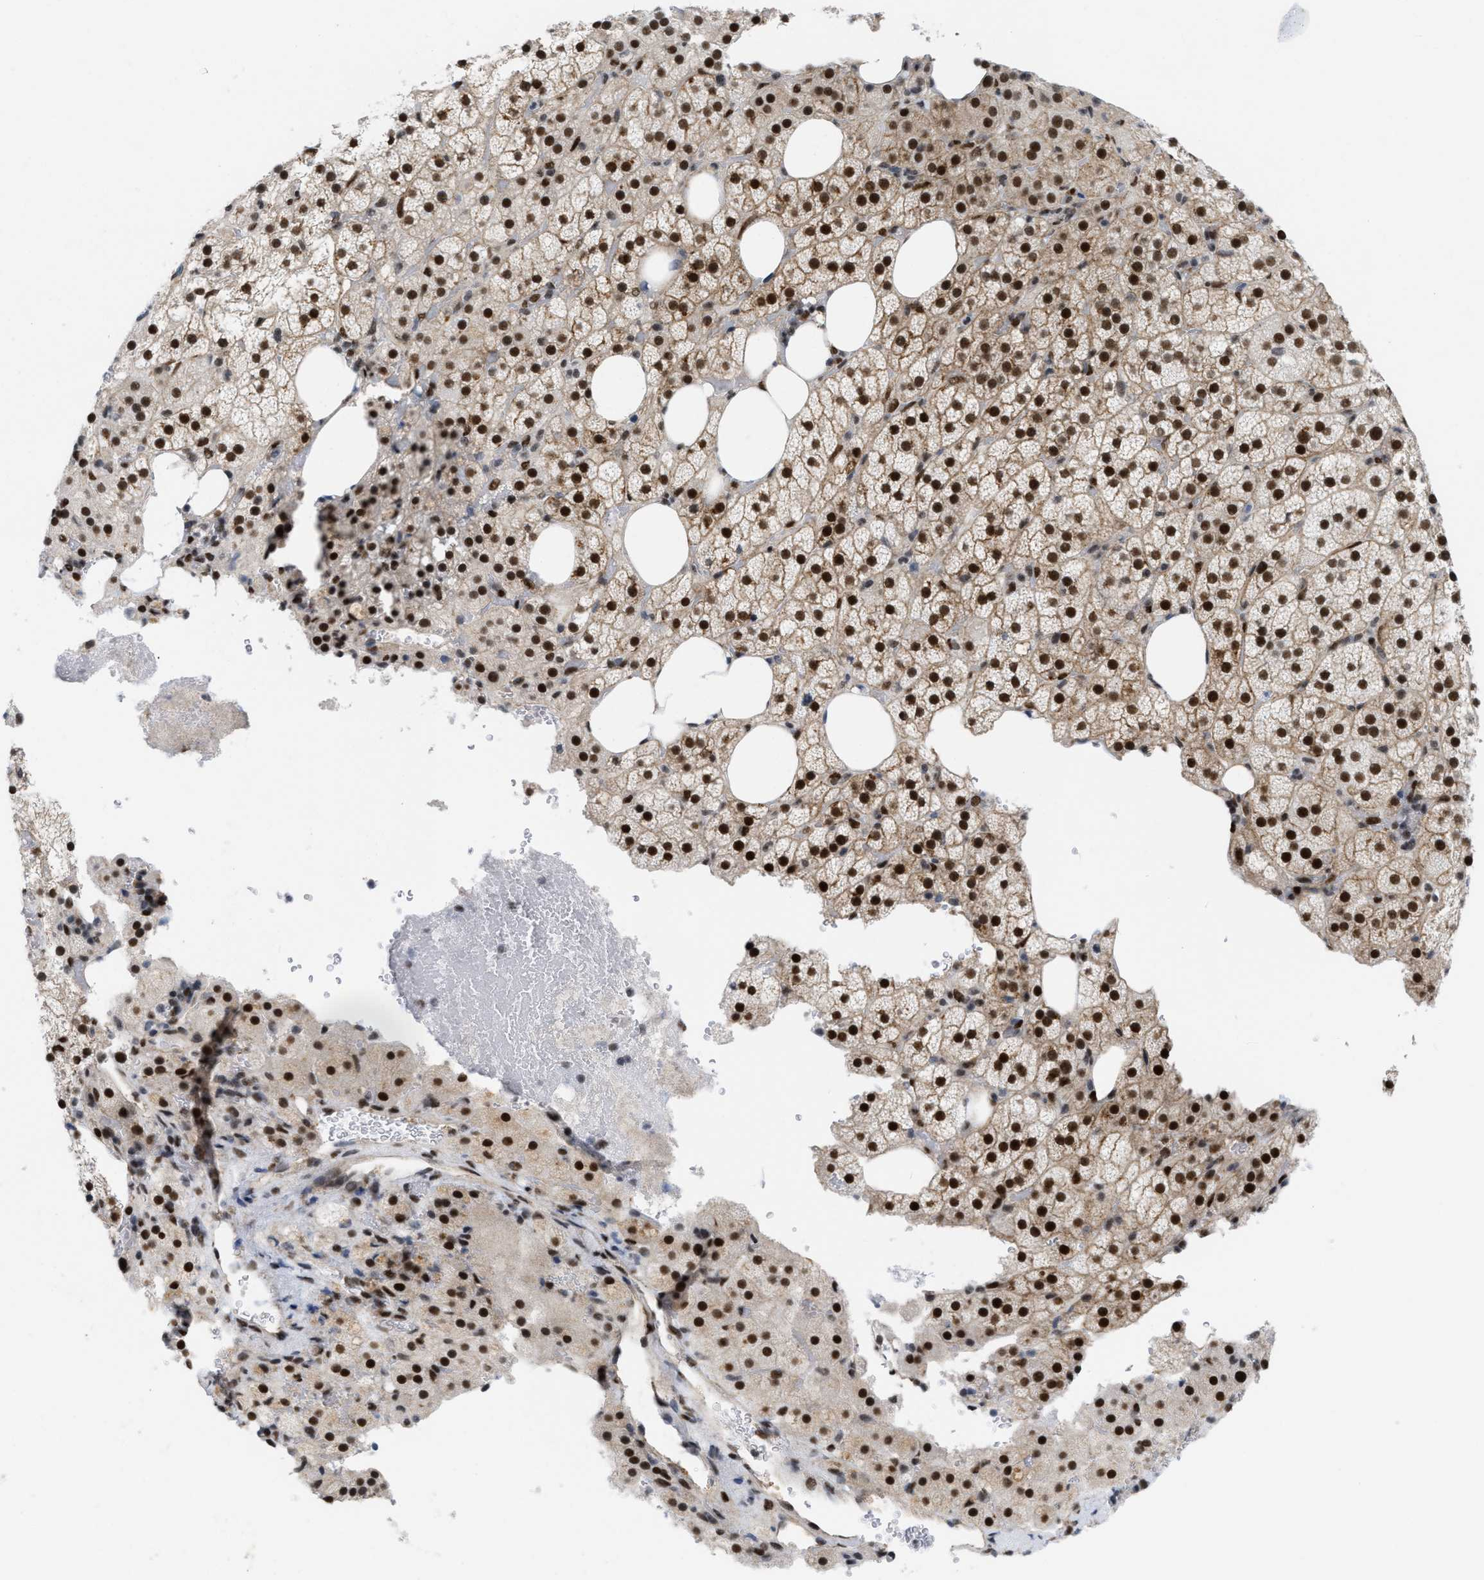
{"staining": {"intensity": "strong", "quantity": ">75%", "location": "cytoplasmic/membranous,nuclear"}, "tissue": "adrenal gland", "cell_type": "Glandular cells", "image_type": "normal", "snomed": [{"axis": "morphology", "description": "Normal tissue, NOS"}, {"axis": "topography", "description": "Adrenal gland"}], "caption": "Immunohistochemical staining of unremarkable adrenal gland reveals strong cytoplasmic/membranous,nuclear protein staining in about >75% of glandular cells.", "gene": "MIER1", "patient": {"sex": "female", "age": 59}}